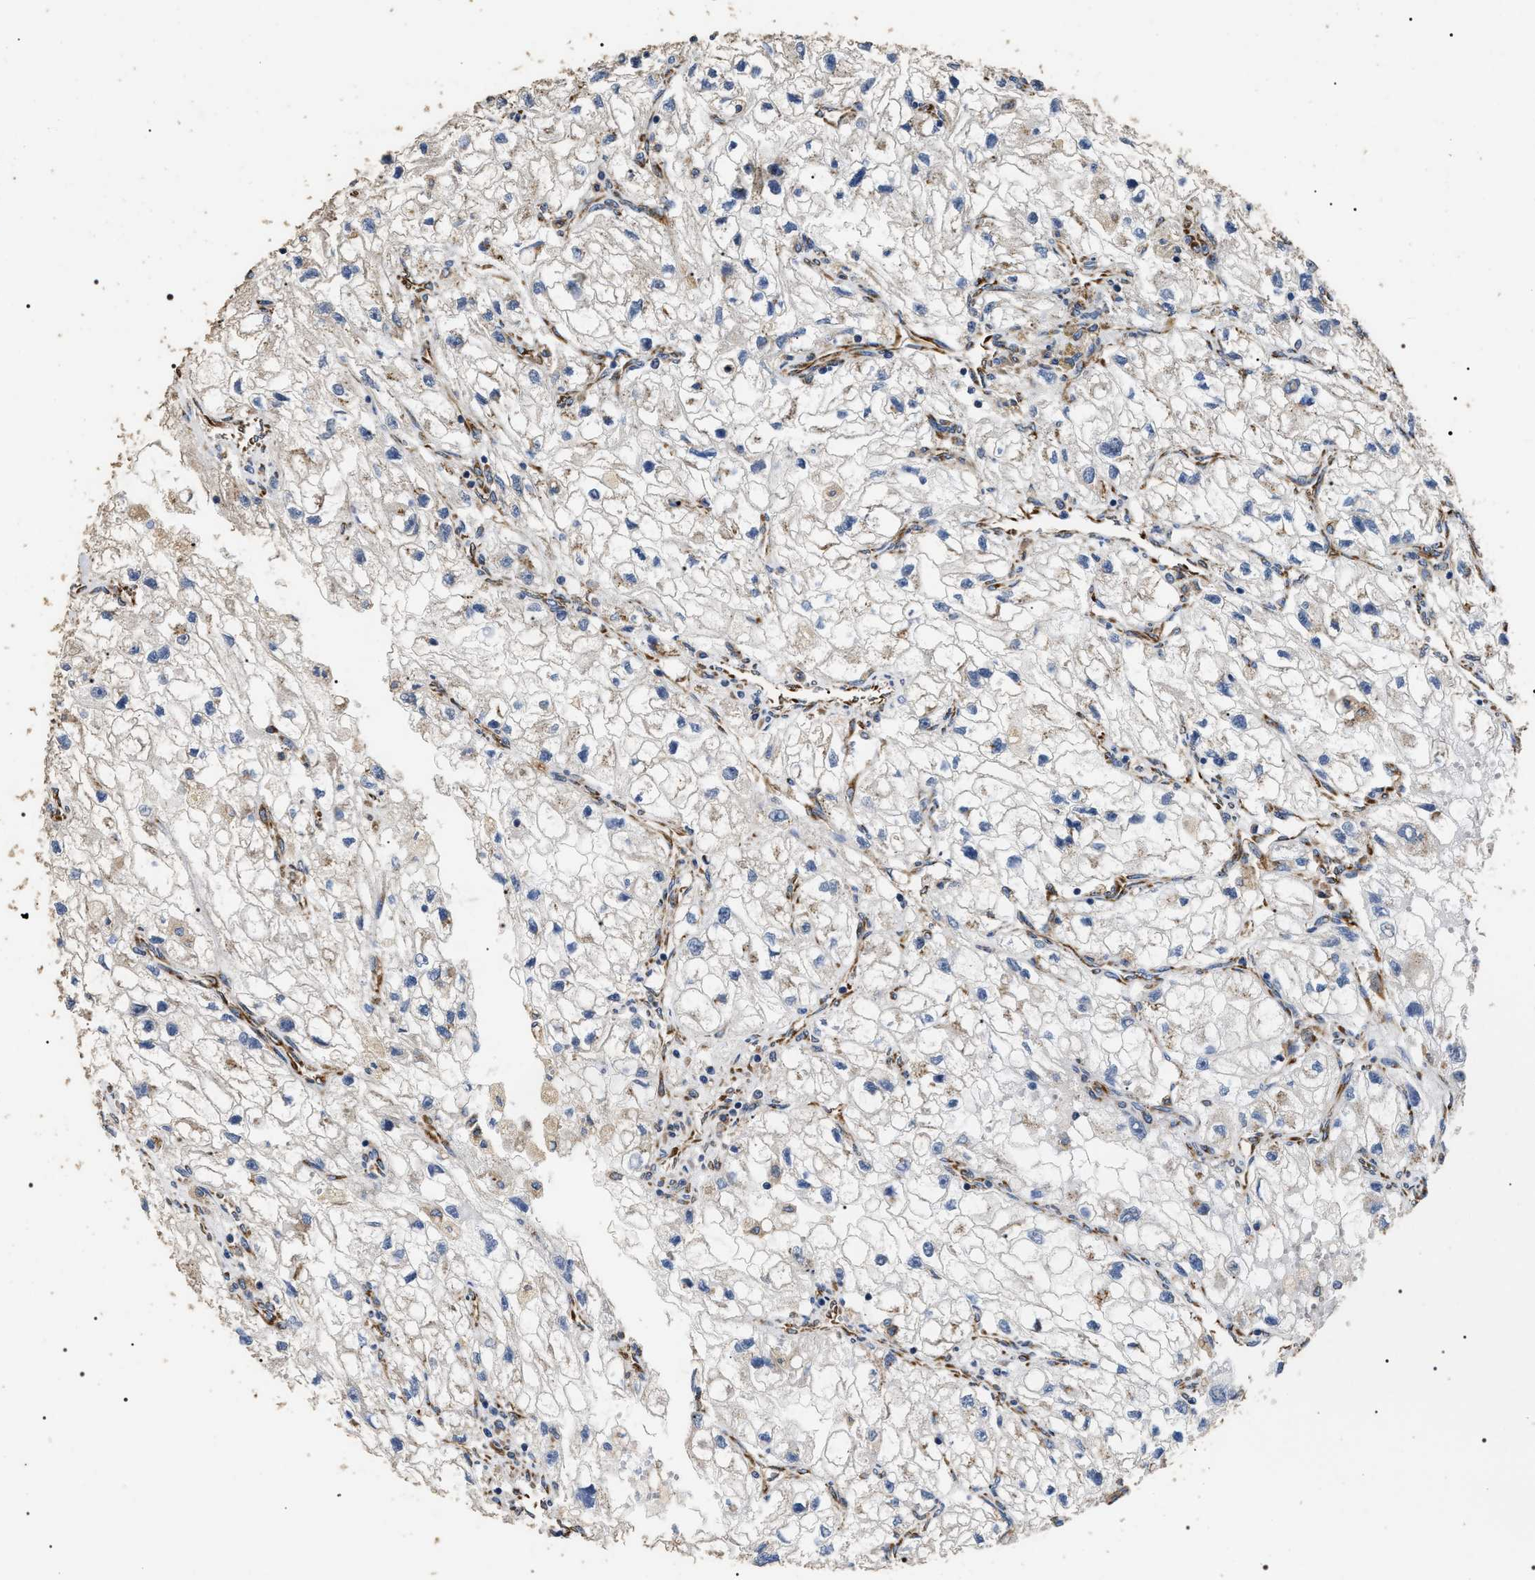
{"staining": {"intensity": "negative", "quantity": "none", "location": "none"}, "tissue": "renal cancer", "cell_type": "Tumor cells", "image_type": "cancer", "snomed": [{"axis": "morphology", "description": "Adenocarcinoma, NOS"}, {"axis": "topography", "description": "Kidney"}], "caption": "Human renal adenocarcinoma stained for a protein using IHC shows no positivity in tumor cells.", "gene": "KTN1", "patient": {"sex": "female", "age": 70}}